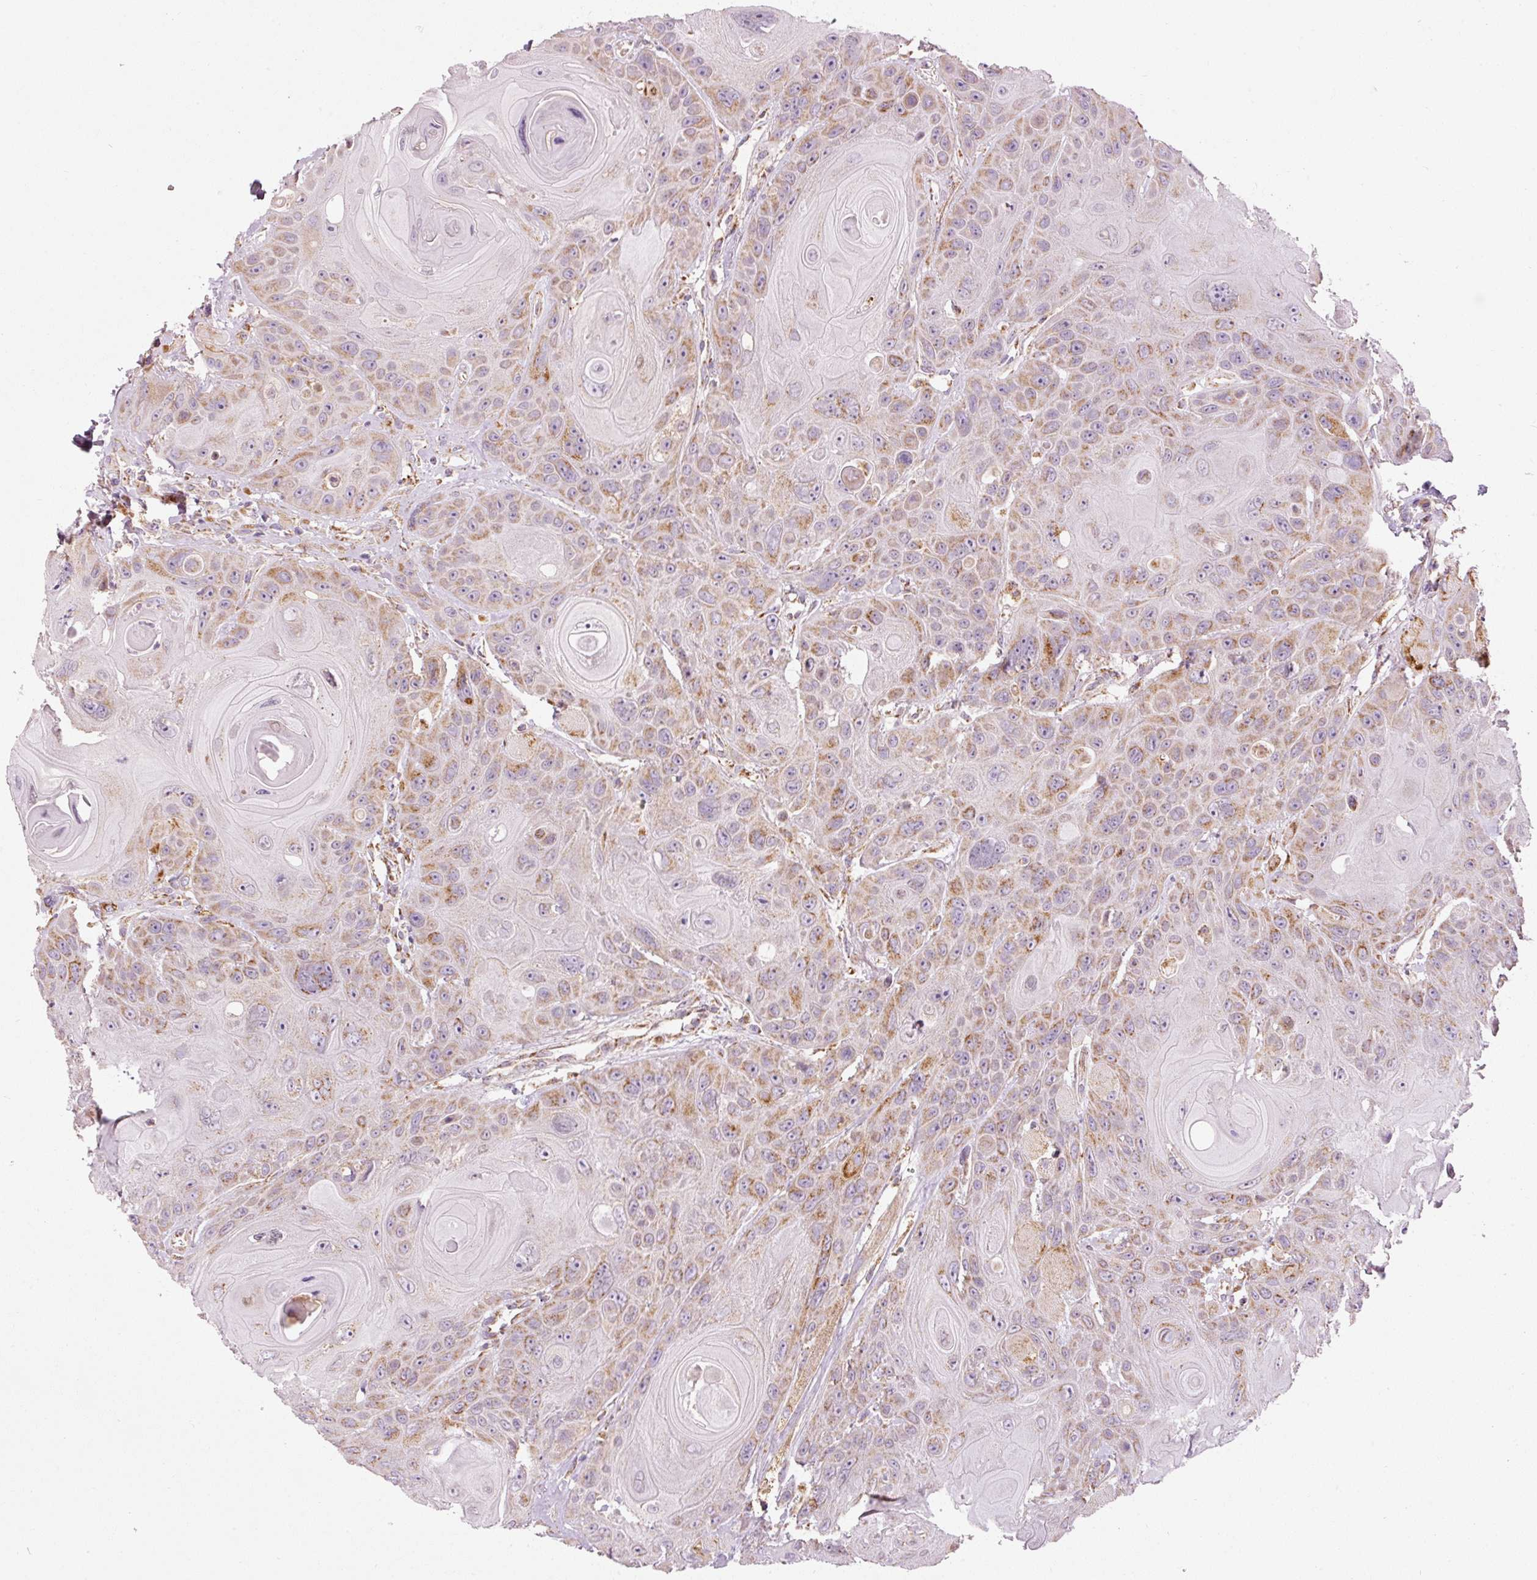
{"staining": {"intensity": "moderate", "quantity": ">75%", "location": "cytoplasmic/membranous"}, "tissue": "head and neck cancer", "cell_type": "Tumor cells", "image_type": "cancer", "snomed": [{"axis": "morphology", "description": "Squamous cell carcinoma, NOS"}, {"axis": "topography", "description": "Head-Neck"}], "caption": "Tumor cells demonstrate medium levels of moderate cytoplasmic/membranous expression in about >75% of cells in human head and neck squamous cell carcinoma.", "gene": "NDUFB4", "patient": {"sex": "female", "age": 59}}